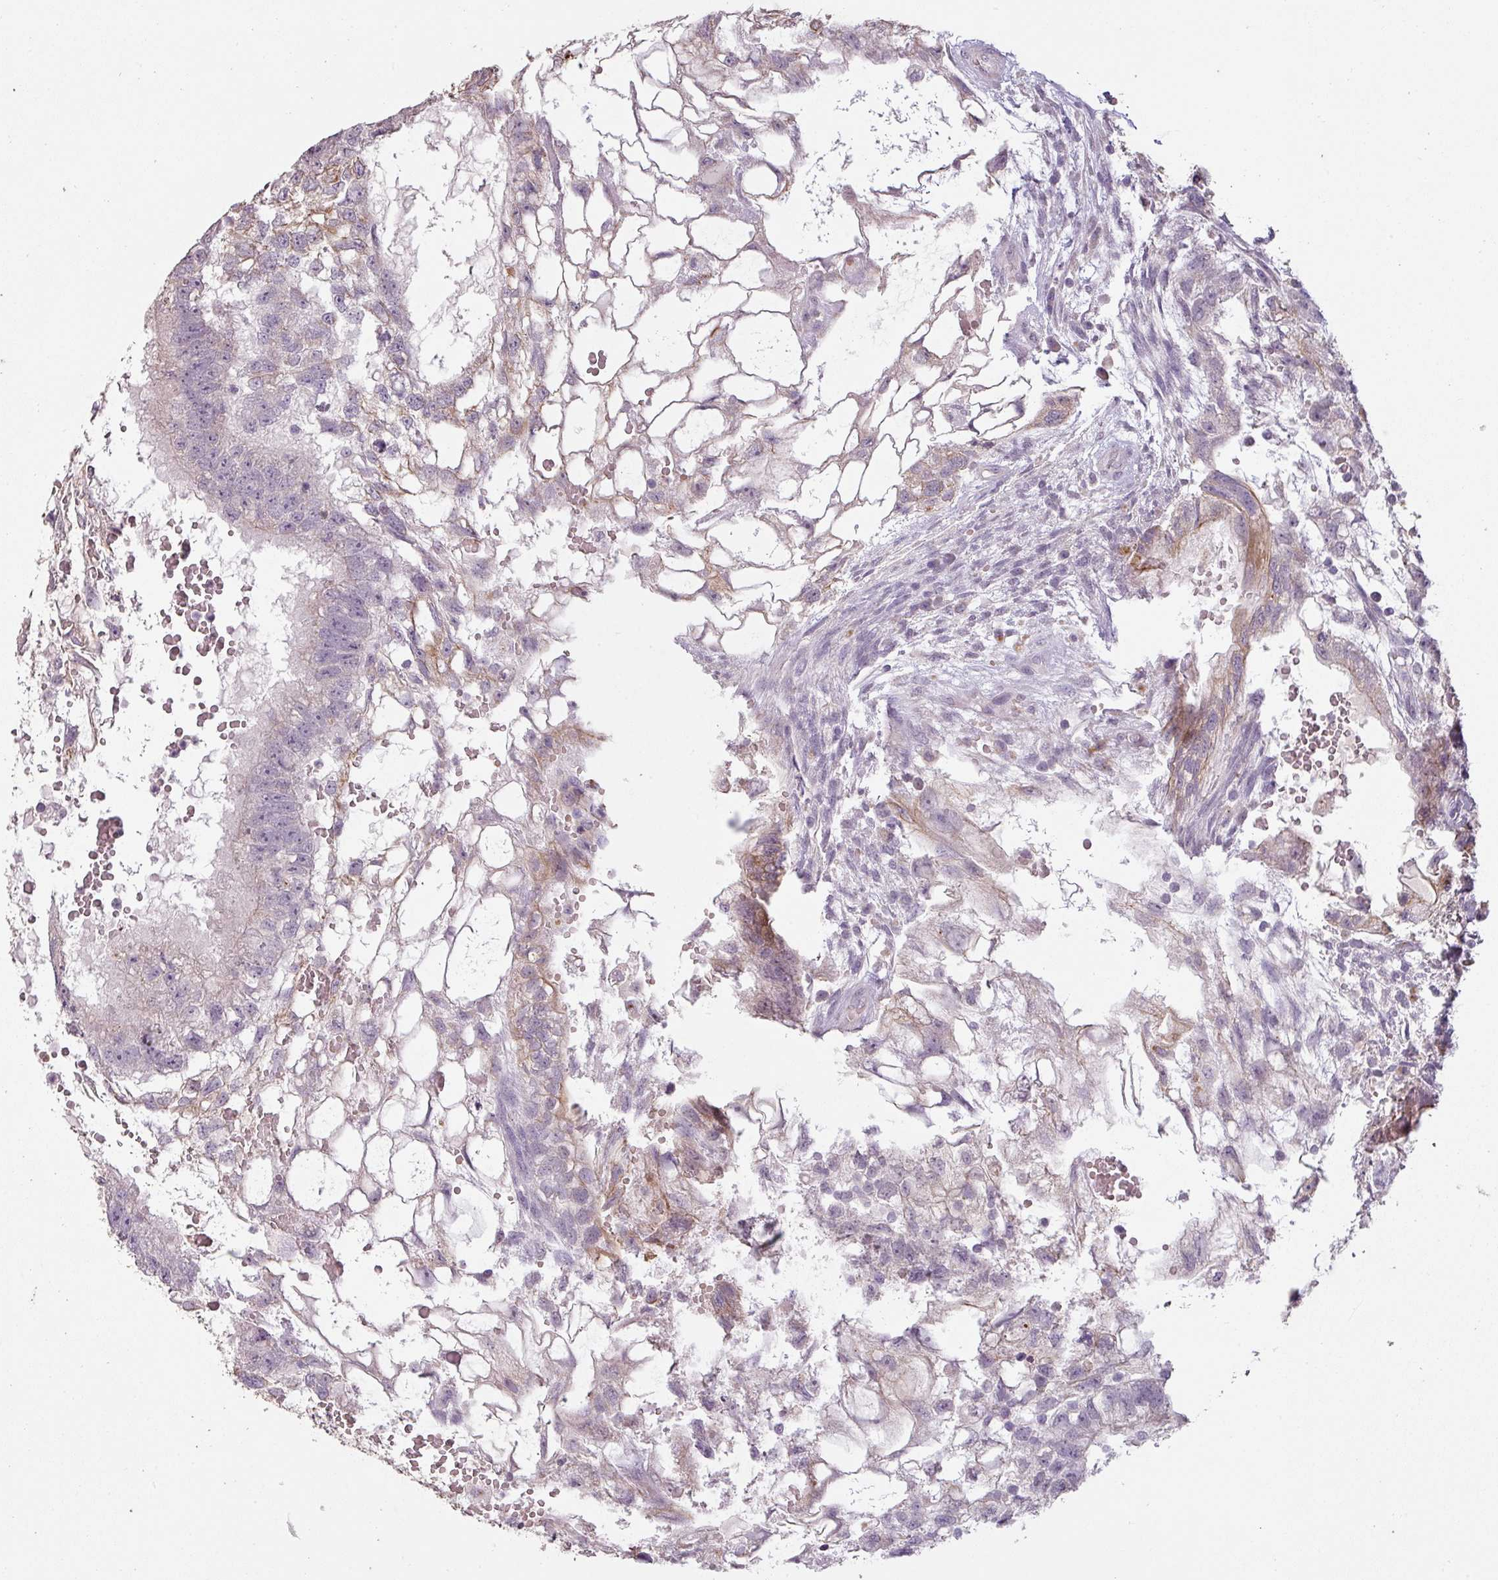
{"staining": {"intensity": "moderate", "quantity": "<25%", "location": "cytoplasmic/membranous"}, "tissue": "testis cancer", "cell_type": "Tumor cells", "image_type": "cancer", "snomed": [{"axis": "morphology", "description": "Normal tissue, NOS"}, {"axis": "morphology", "description": "Carcinoma, Embryonal, NOS"}, {"axis": "topography", "description": "Testis"}], "caption": "DAB (3,3'-diaminobenzidine) immunohistochemical staining of human testis cancer shows moderate cytoplasmic/membranous protein expression in approximately <25% of tumor cells.", "gene": "LYPLA1", "patient": {"sex": "male", "age": 32}}